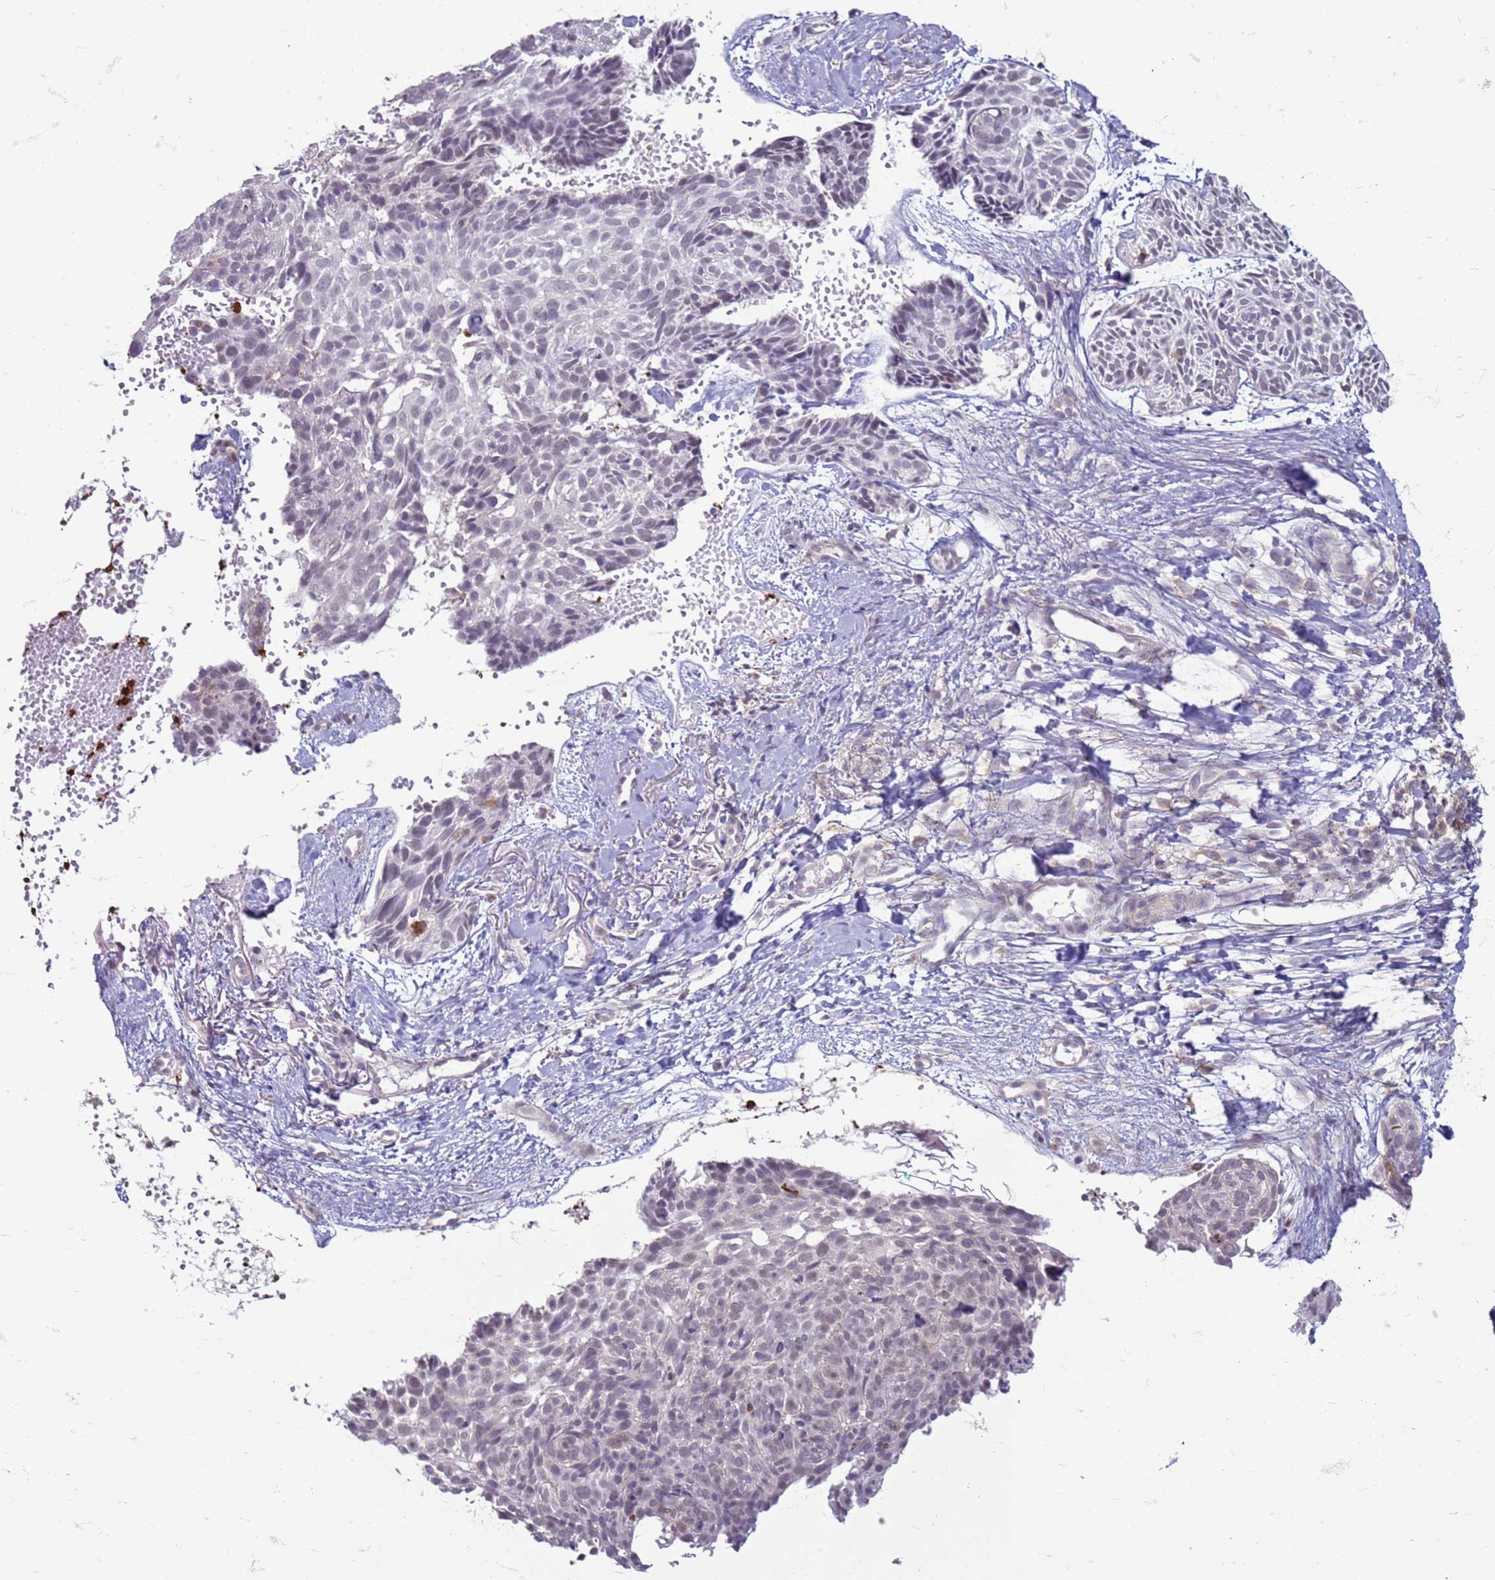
{"staining": {"intensity": "negative", "quantity": "none", "location": "none"}, "tissue": "skin cancer", "cell_type": "Tumor cells", "image_type": "cancer", "snomed": [{"axis": "morphology", "description": "Normal tissue, NOS"}, {"axis": "morphology", "description": "Basal cell carcinoma"}, {"axis": "topography", "description": "Skin"}], "caption": "DAB (3,3'-diaminobenzidine) immunohistochemical staining of human skin cancer (basal cell carcinoma) displays no significant expression in tumor cells.", "gene": "SLC15A3", "patient": {"sex": "male", "age": 66}}